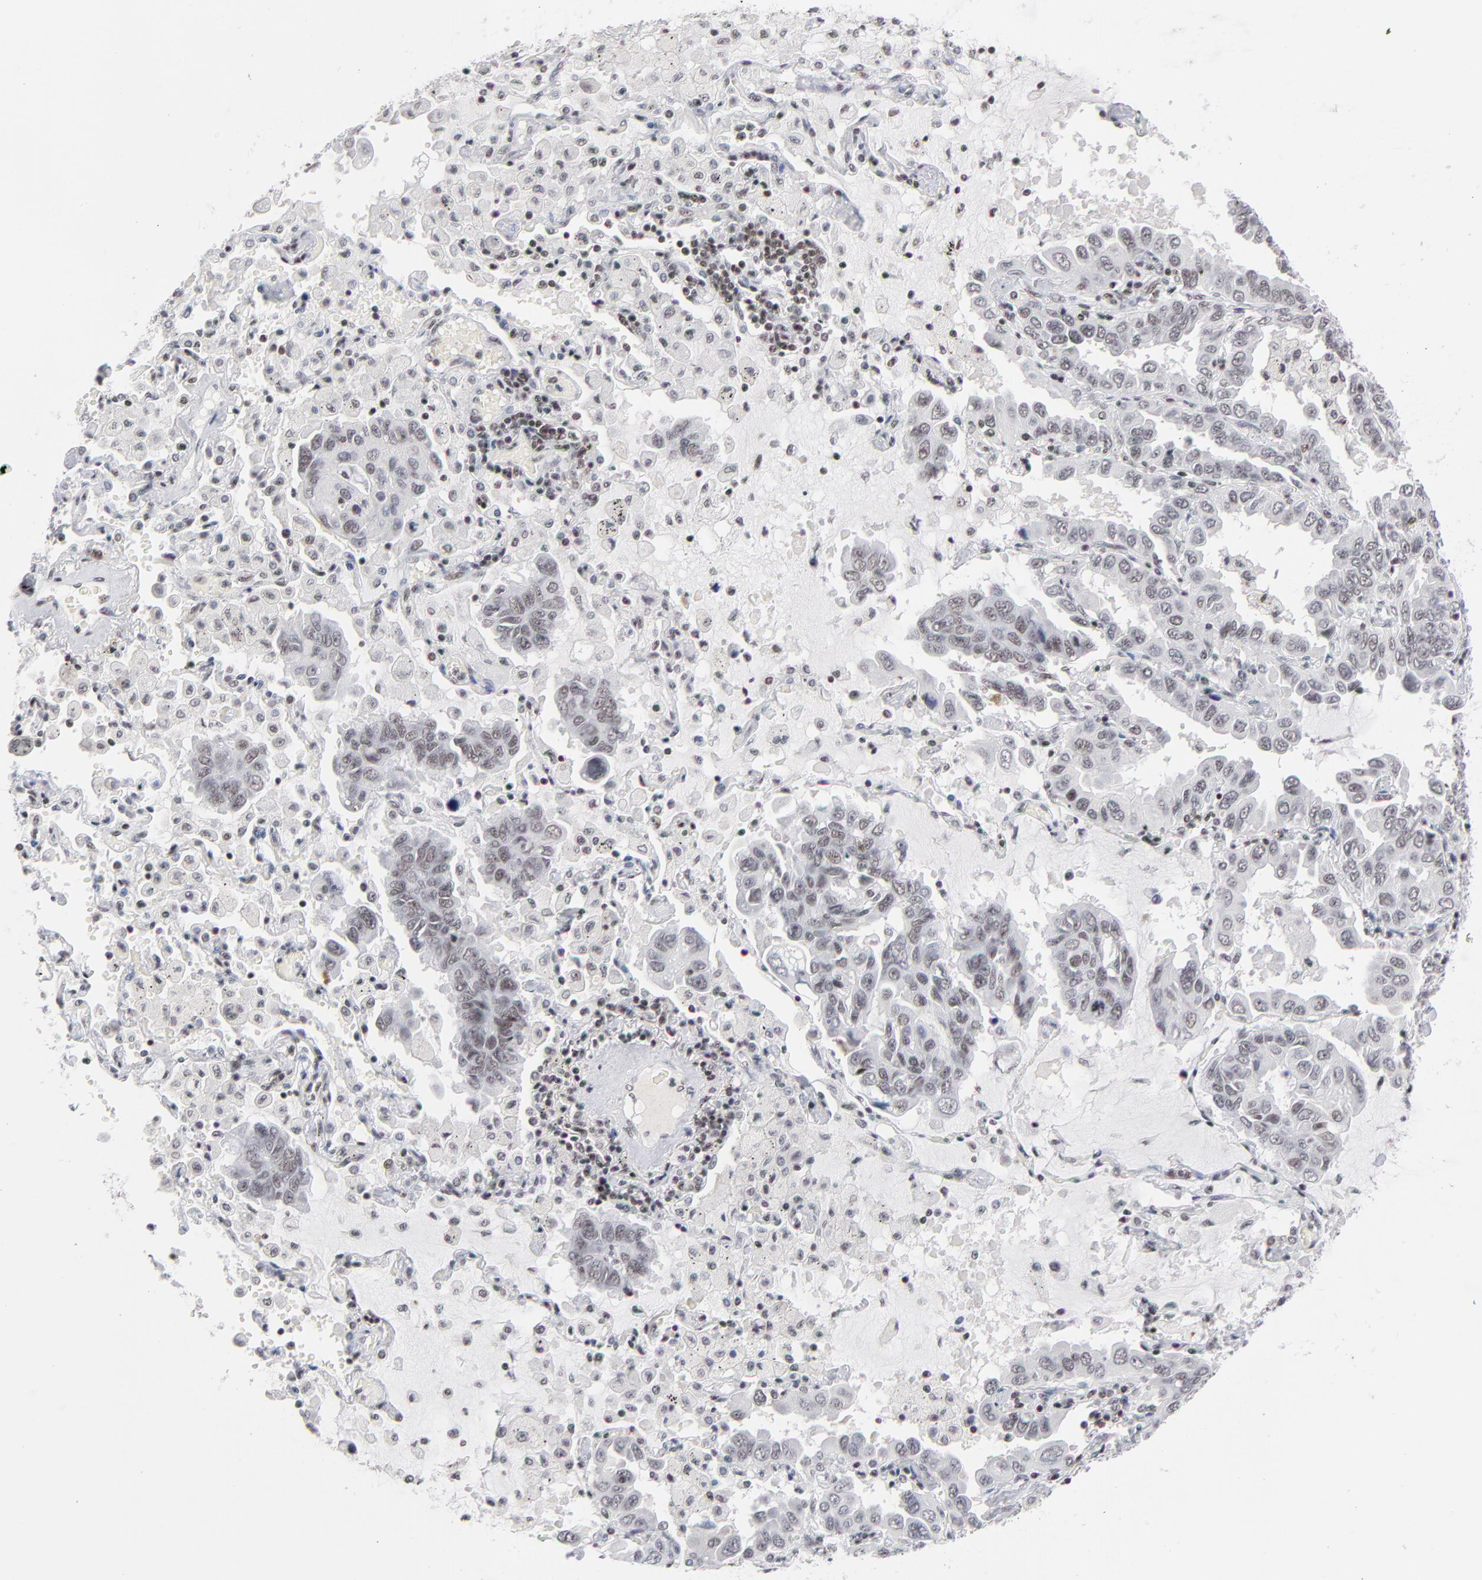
{"staining": {"intensity": "weak", "quantity": "<25%", "location": "nuclear"}, "tissue": "lung cancer", "cell_type": "Tumor cells", "image_type": "cancer", "snomed": [{"axis": "morphology", "description": "Adenocarcinoma, NOS"}, {"axis": "topography", "description": "Lung"}], "caption": "An image of human lung cancer (adenocarcinoma) is negative for staining in tumor cells.", "gene": "ZNF143", "patient": {"sex": "male", "age": 64}}